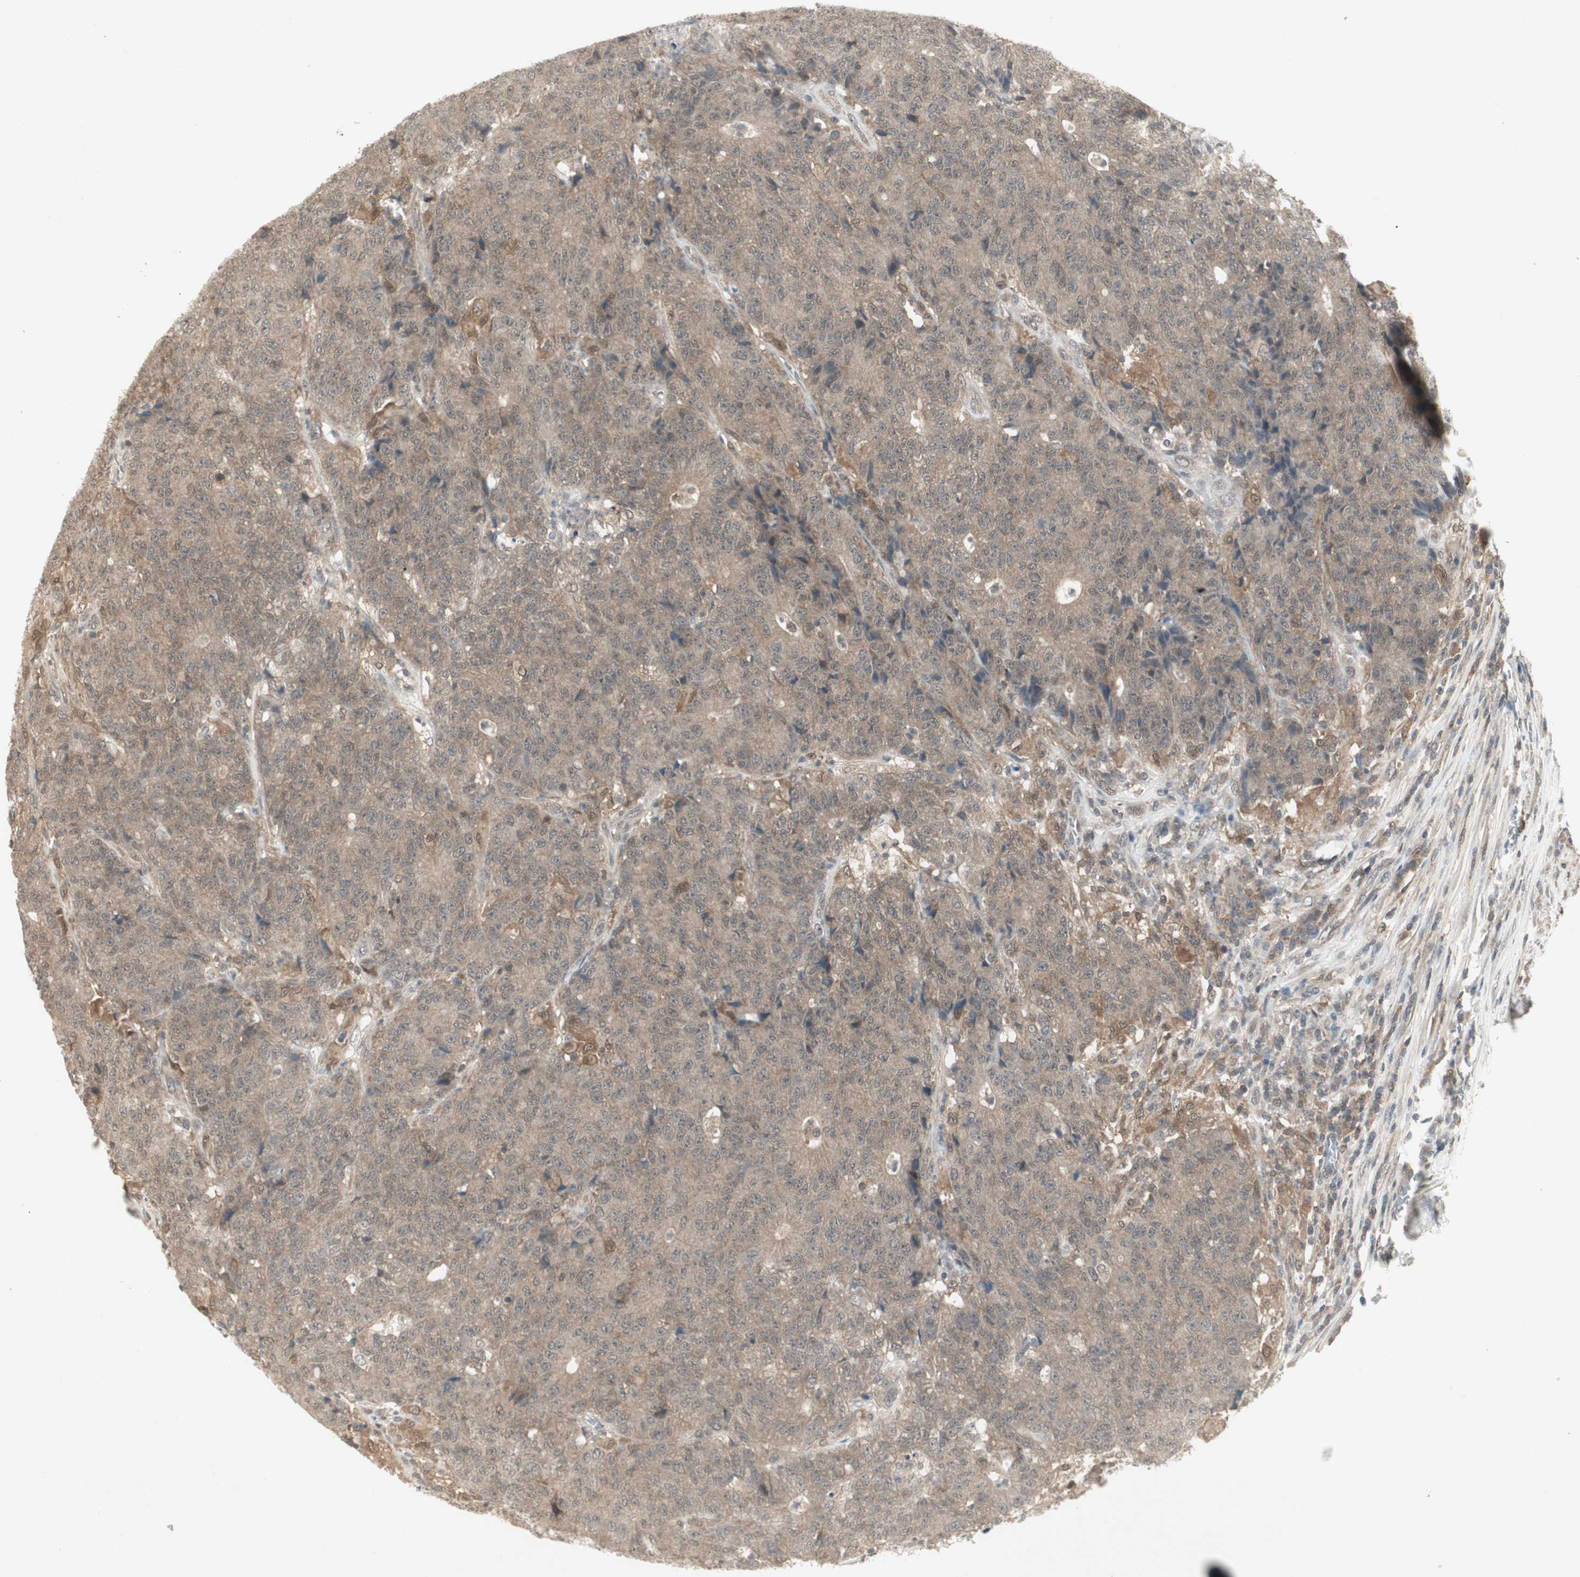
{"staining": {"intensity": "moderate", "quantity": ">75%", "location": "cytoplasmic/membranous"}, "tissue": "colorectal cancer", "cell_type": "Tumor cells", "image_type": "cancer", "snomed": [{"axis": "morphology", "description": "Normal tissue, NOS"}, {"axis": "morphology", "description": "Adenocarcinoma, NOS"}, {"axis": "topography", "description": "Colon"}], "caption": "Colorectal cancer (adenocarcinoma) stained for a protein demonstrates moderate cytoplasmic/membranous positivity in tumor cells.", "gene": "PTPA", "patient": {"sex": "female", "age": 75}}